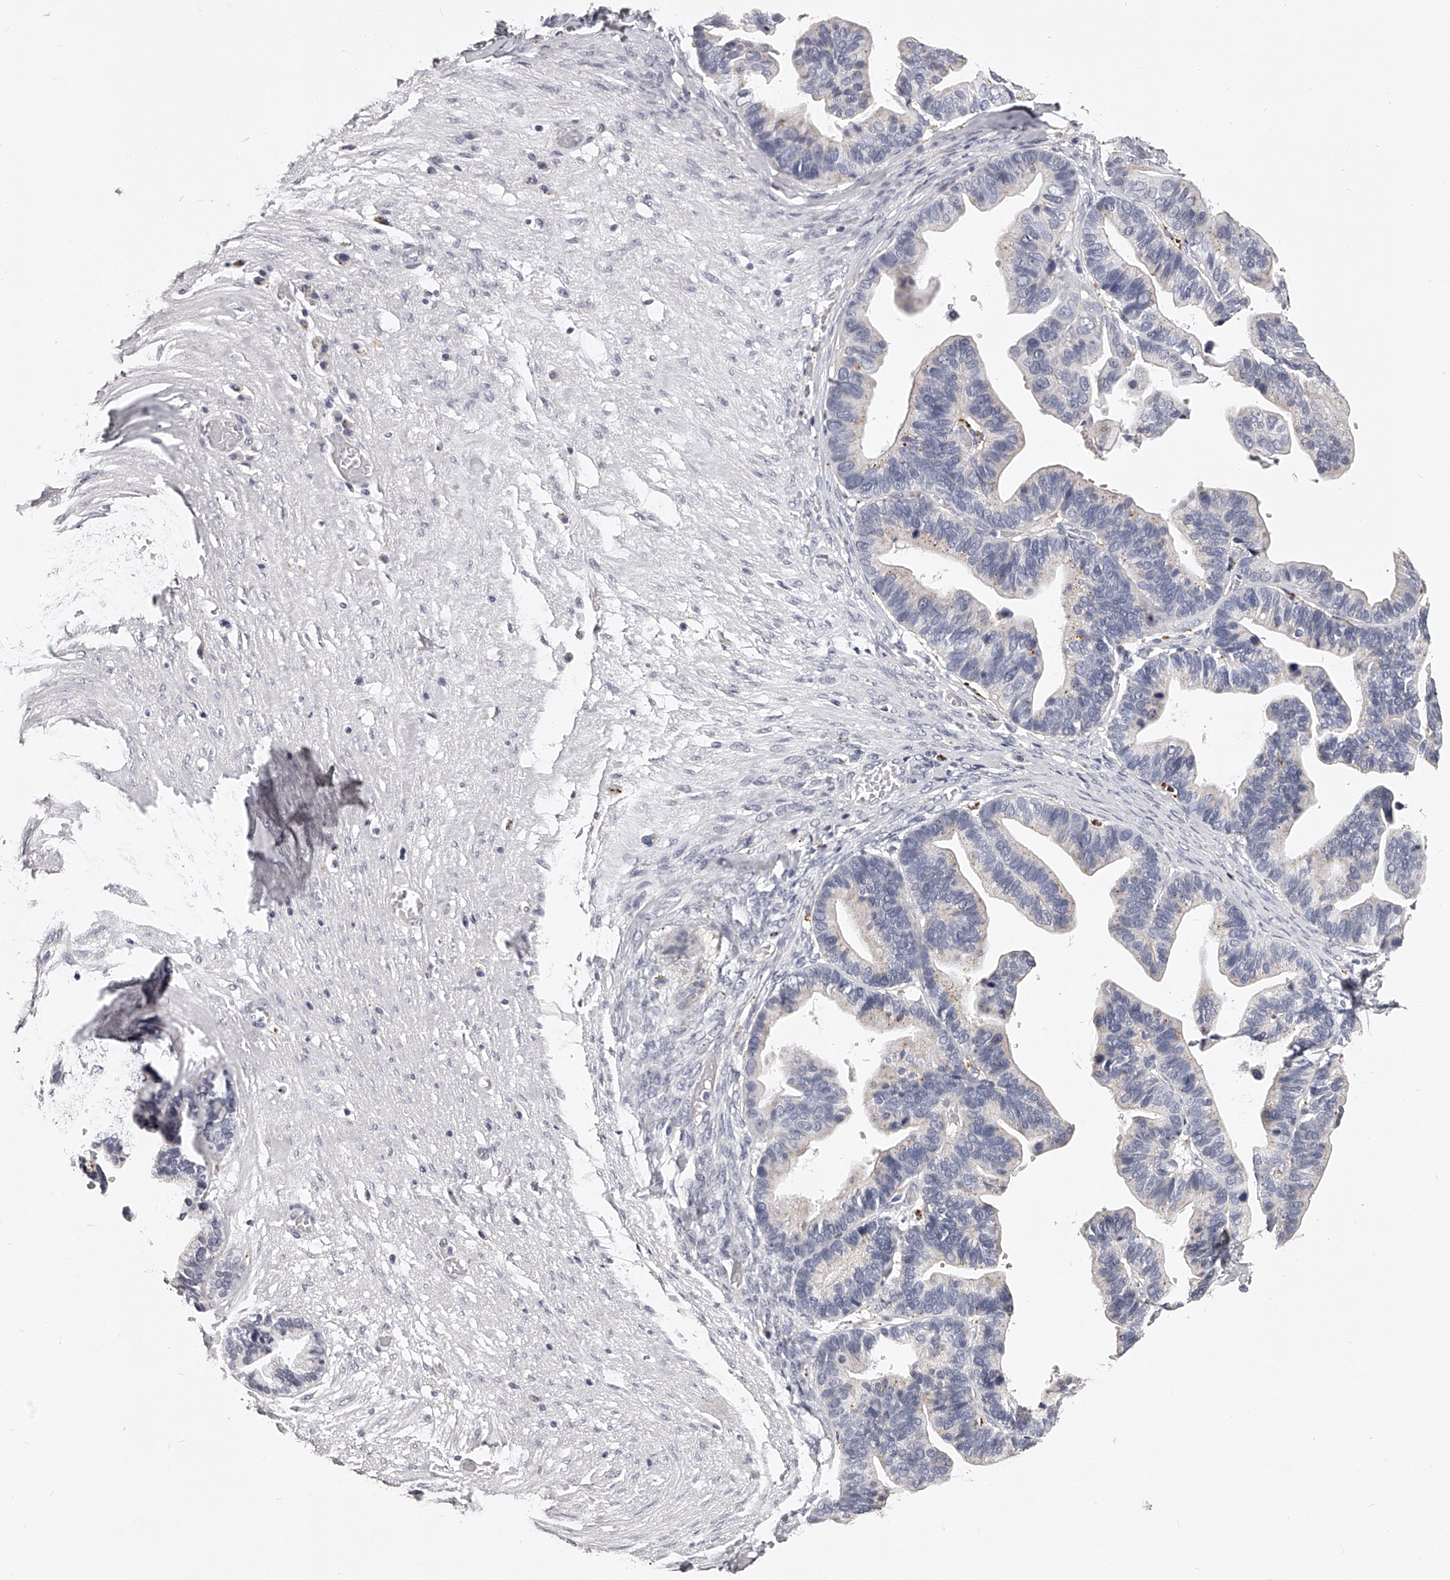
{"staining": {"intensity": "negative", "quantity": "none", "location": "none"}, "tissue": "ovarian cancer", "cell_type": "Tumor cells", "image_type": "cancer", "snomed": [{"axis": "morphology", "description": "Cystadenocarcinoma, serous, NOS"}, {"axis": "topography", "description": "Ovary"}], "caption": "DAB immunohistochemical staining of human serous cystadenocarcinoma (ovarian) displays no significant staining in tumor cells.", "gene": "DMRT1", "patient": {"sex": "female", "age": 56}}